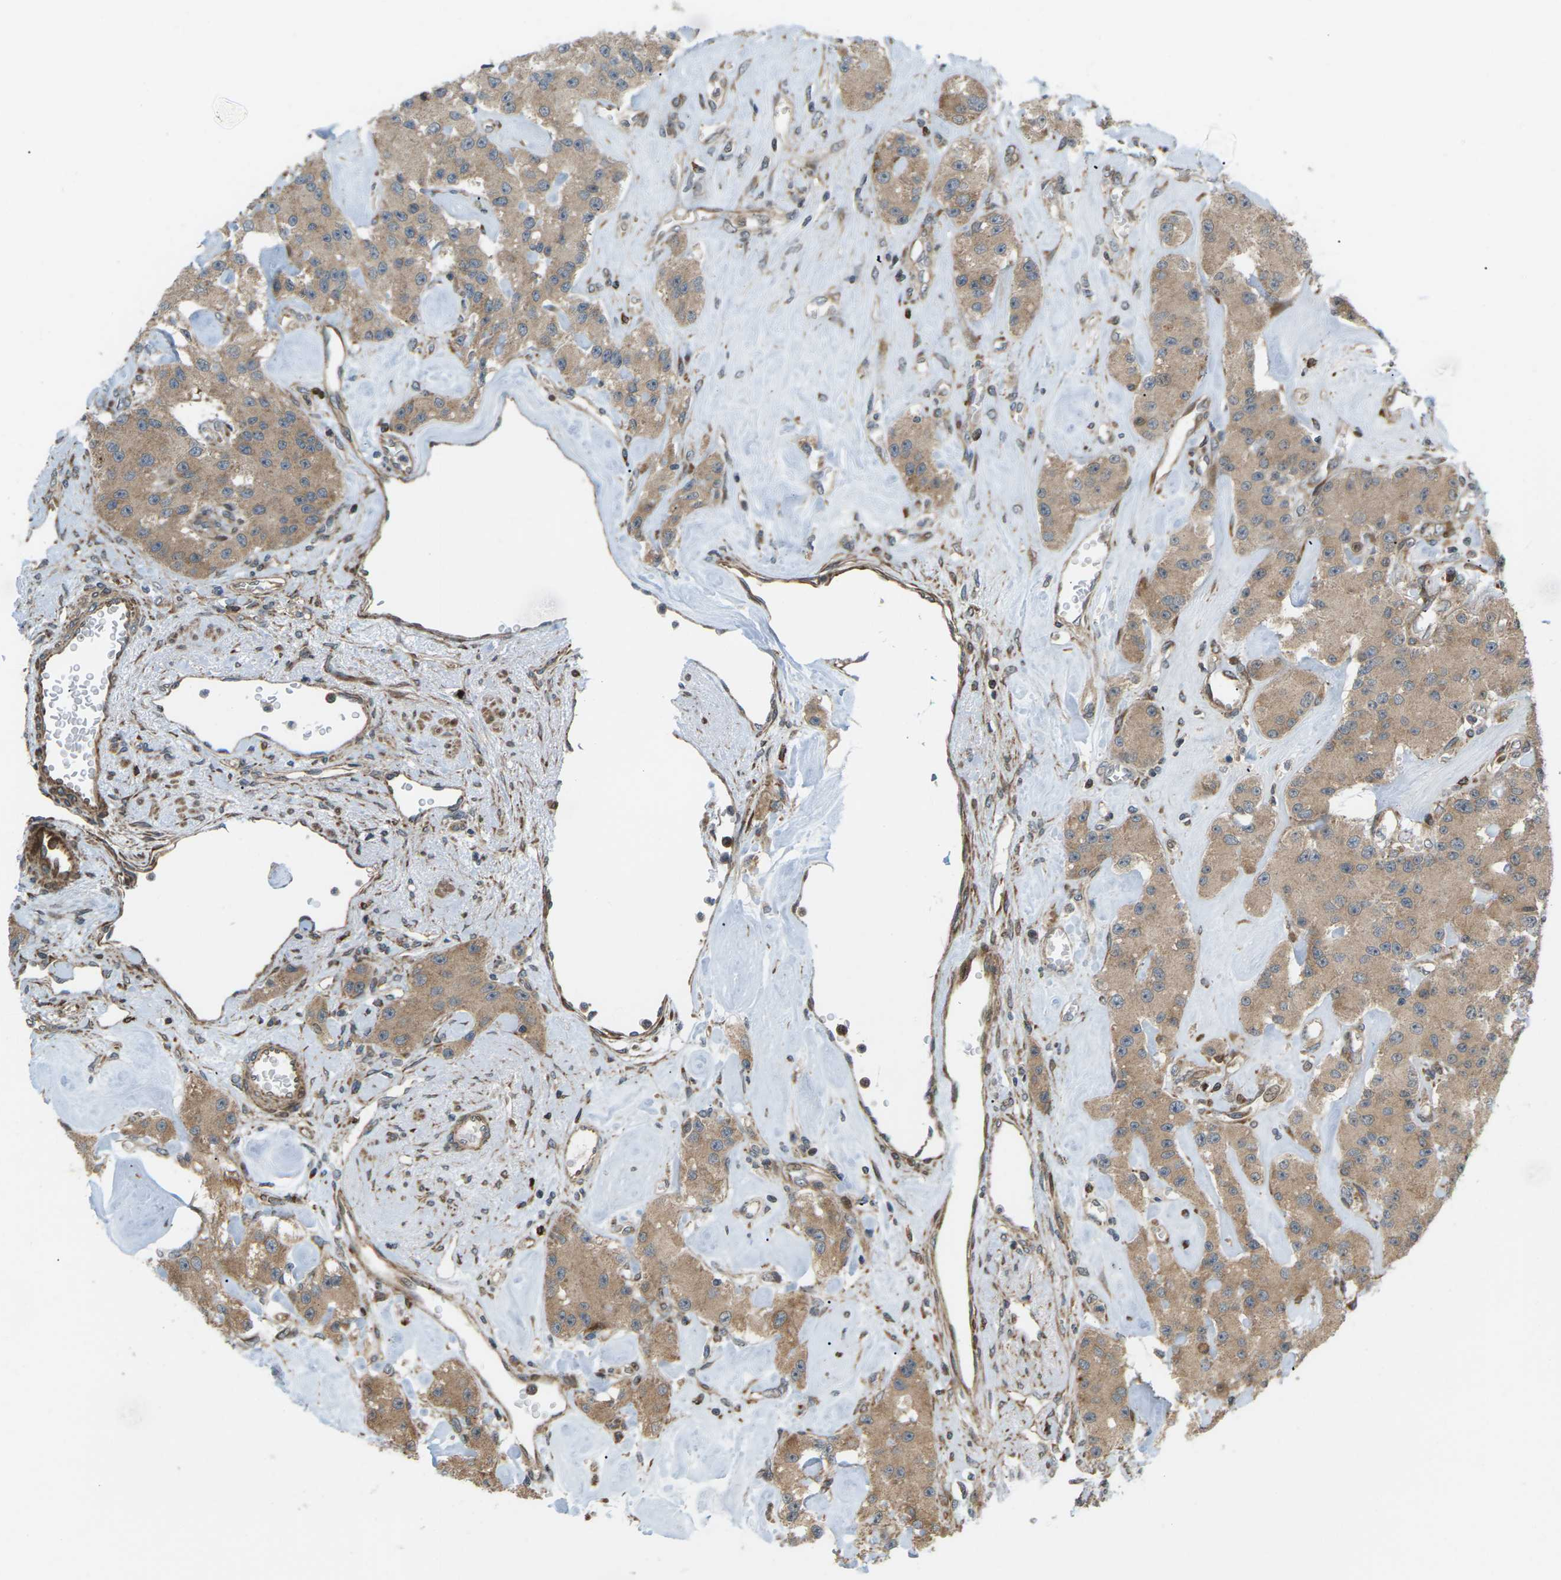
{"staining": {"intensity": "moderate", "quantity": ">75%", "location": "cytoplasmic/membranous"}, "tissue": "carcinoid", "cell_type": "Tumor cells", "image_type": "cancer", "snomed": [{"axis": "morphology", "description": "Carcinoid, malignant, NOS"}, {"axis": "topography", "description": "Pancreas"}], "caption": "Immunohistochemical staining of human malignant carcinoid demonstrates medium levels of moderate cytoplasmic/membranous protein expression in about >75% of tumor cells.", "gene": "ROBO1", "patient": {"sex": "male", "age": 41}}